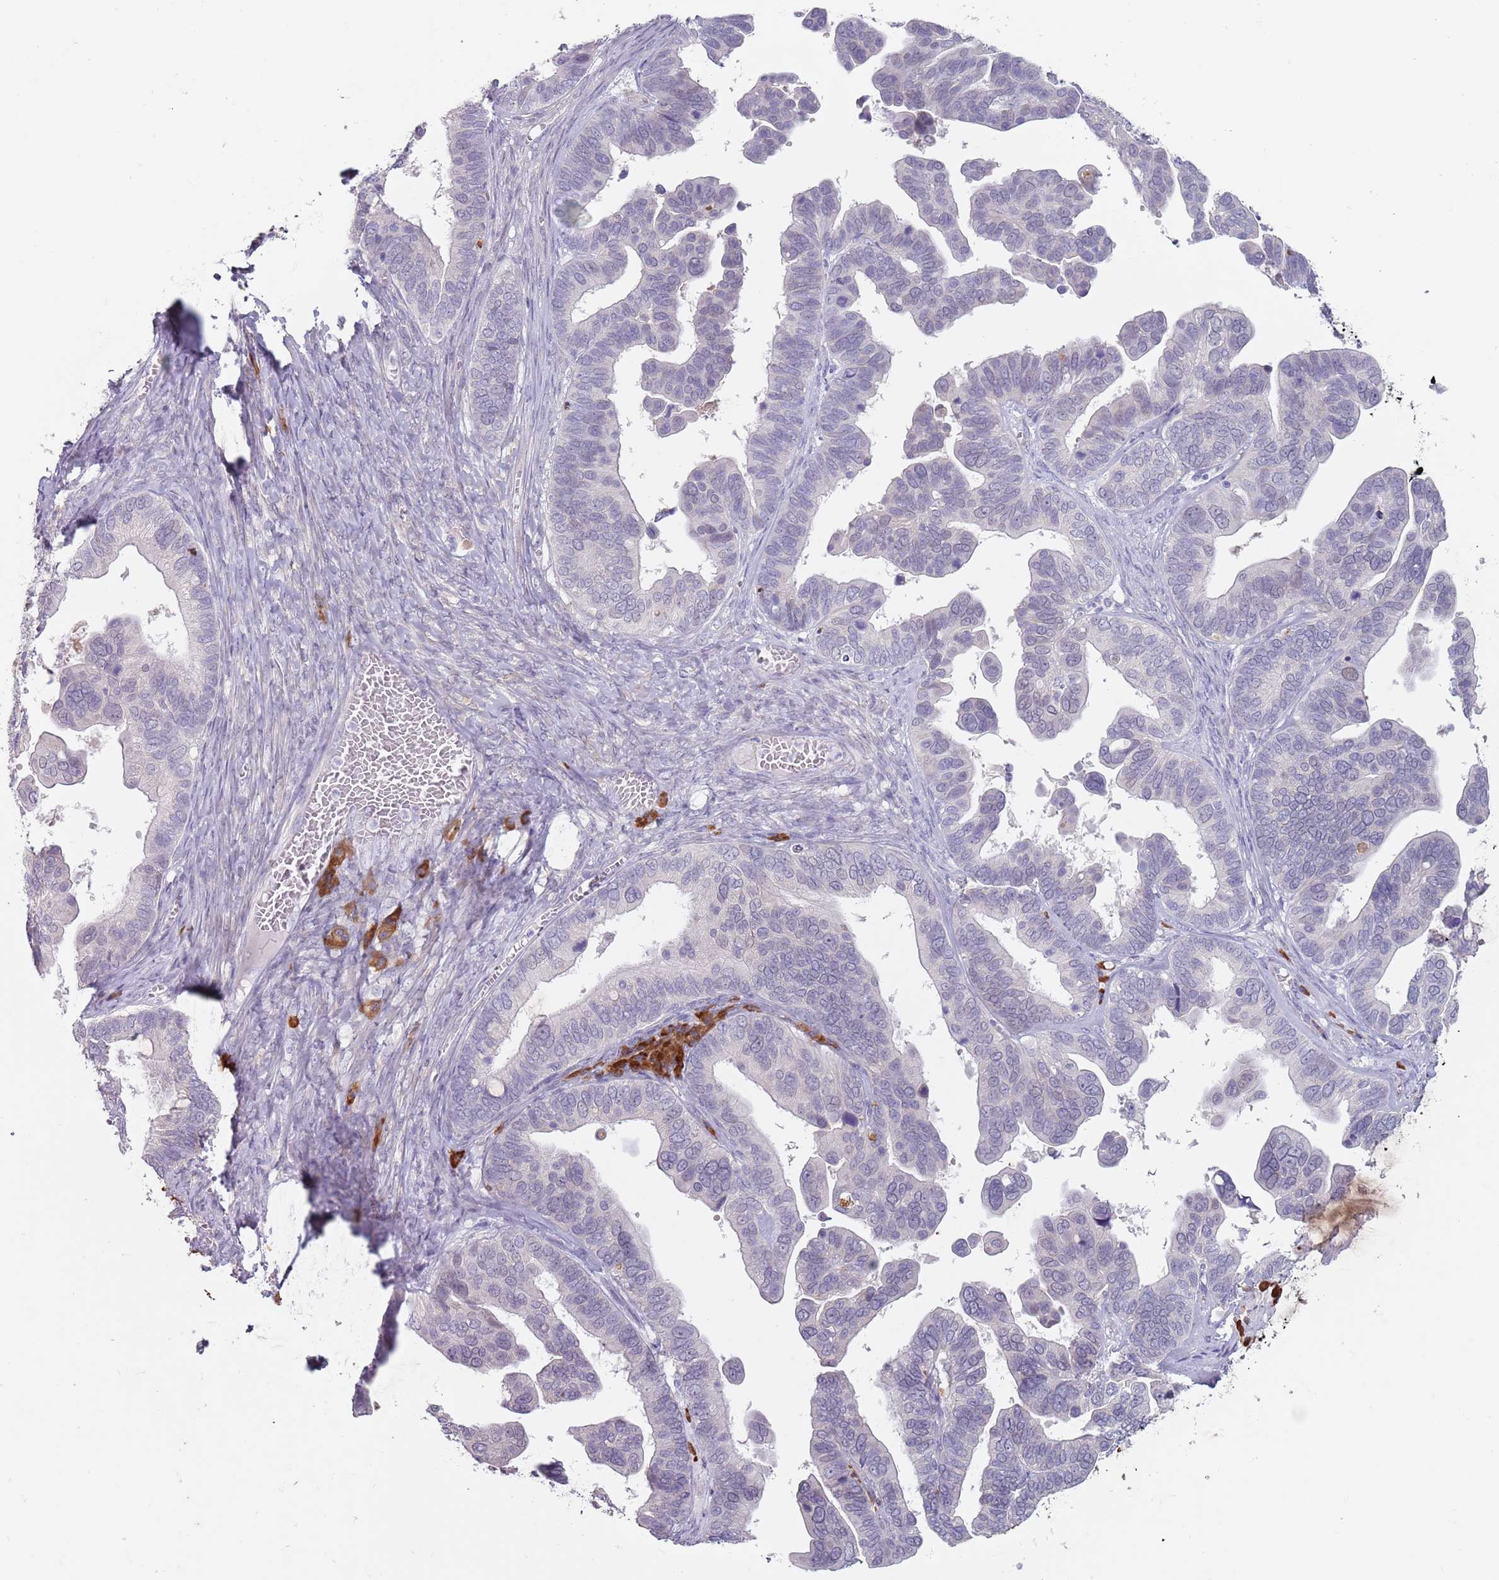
{"staining": {"intensity": "negative", "quantity": "none", "location": "none"}, "tissue": "ovarian cancer", "cell_type": "Tumor cells", "image_type": "cancer", "snomed": [{"axis": "morphology", "description": "Cystadenocarcinoma, serous, NOS"}, {"axis": "topography", "description": "Ovary"}], "caption": "Immunohistochemical staining of ovarian cancer reveals no significant positivity in tumor cells.", "gene": "DXO", "patient": {"sex": "female", "age": 56}}